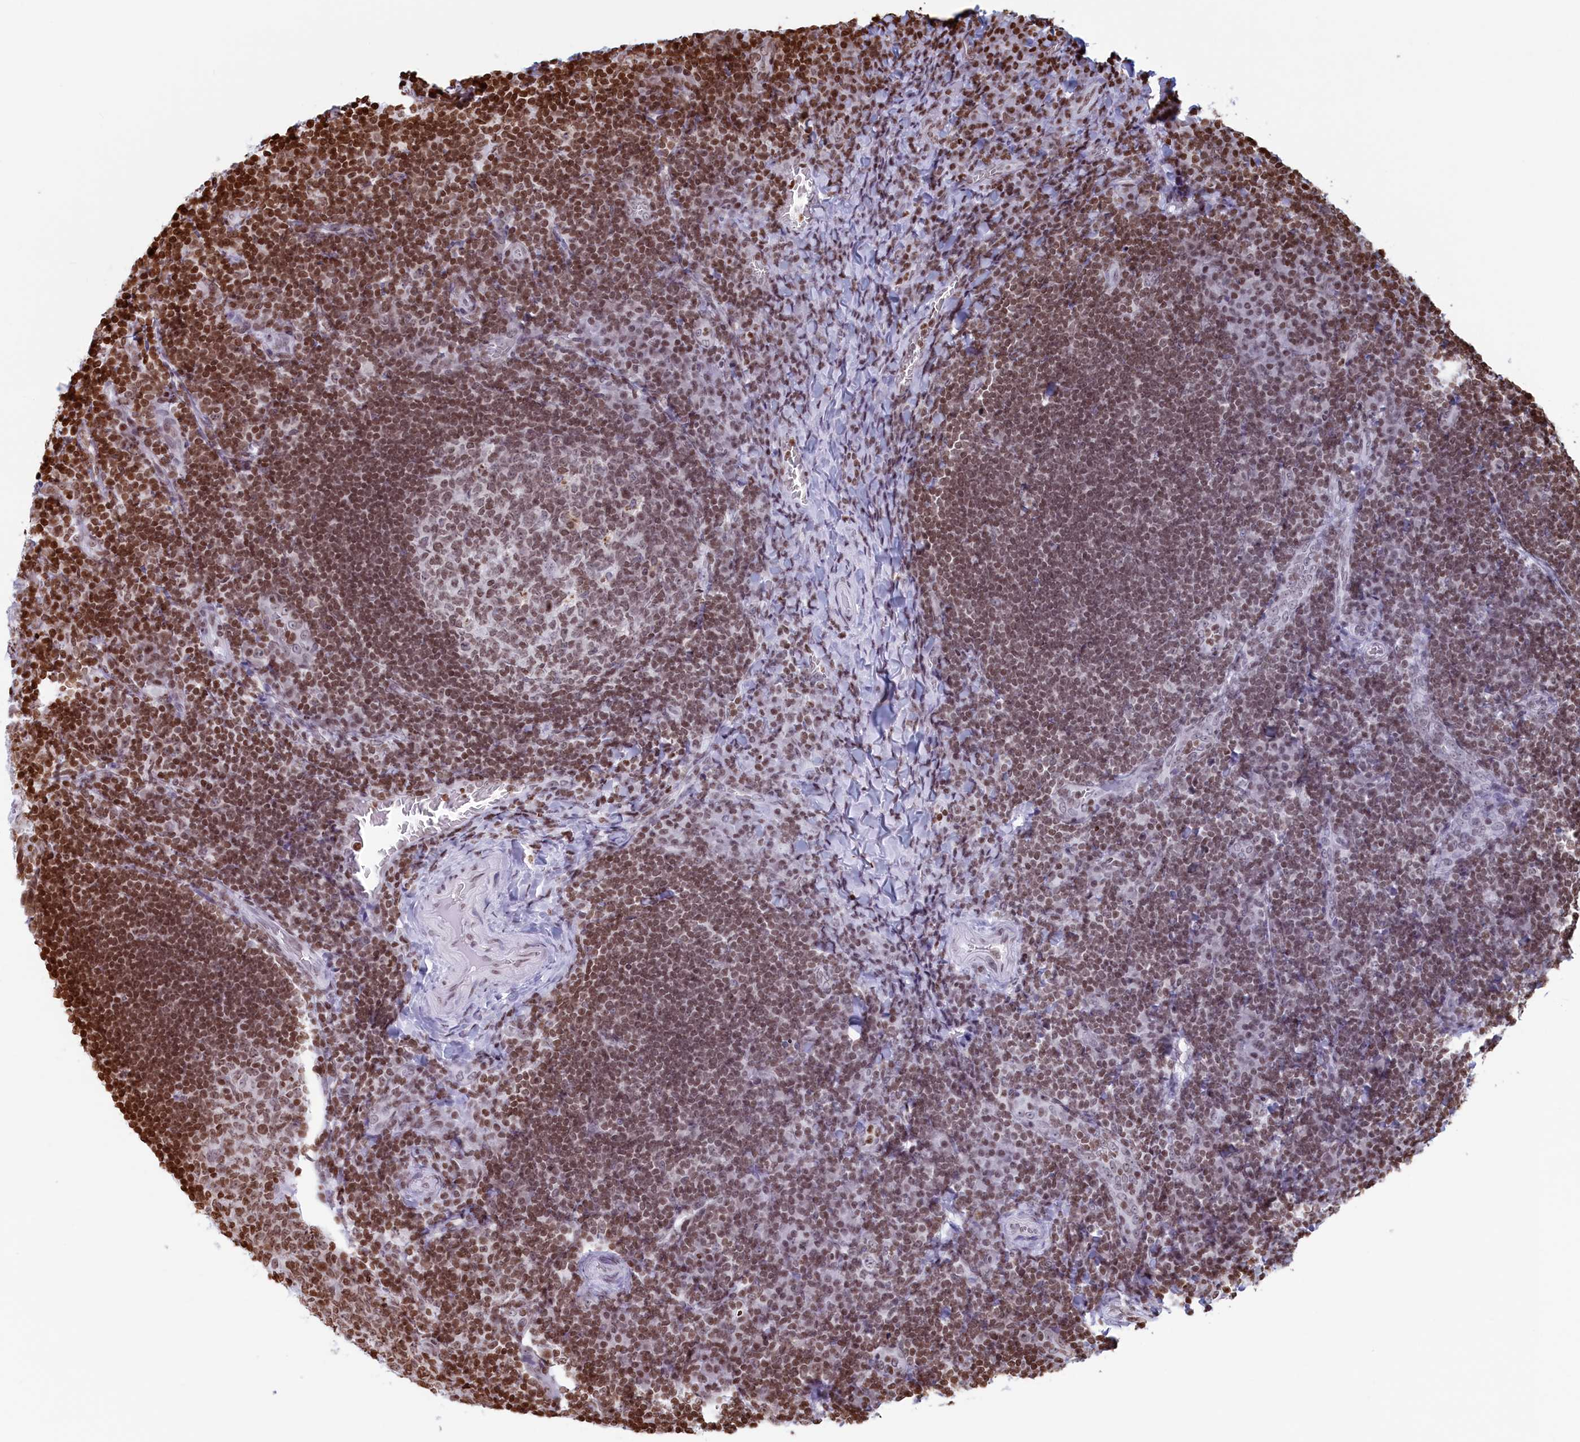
{"staining": {"intensity": "moderate", "quantity": ">75%", "location": "nuclear"}, "tissue": "tonsil", "cell_type": "Germinal center cells", "image_type": "normal", "snomed": [{"axis": "morphology", "description": "Normal tissue, NOS"}, {"axis": "topography", "description": "Tonsil"}], "caption": "IHC of benign human tonsil displays medium levels of moderate nuclear expression in approximately >75% of germinal center cells.", "gene": "APOBEC3A", "patient": {"sex": "male", "age": 17}}